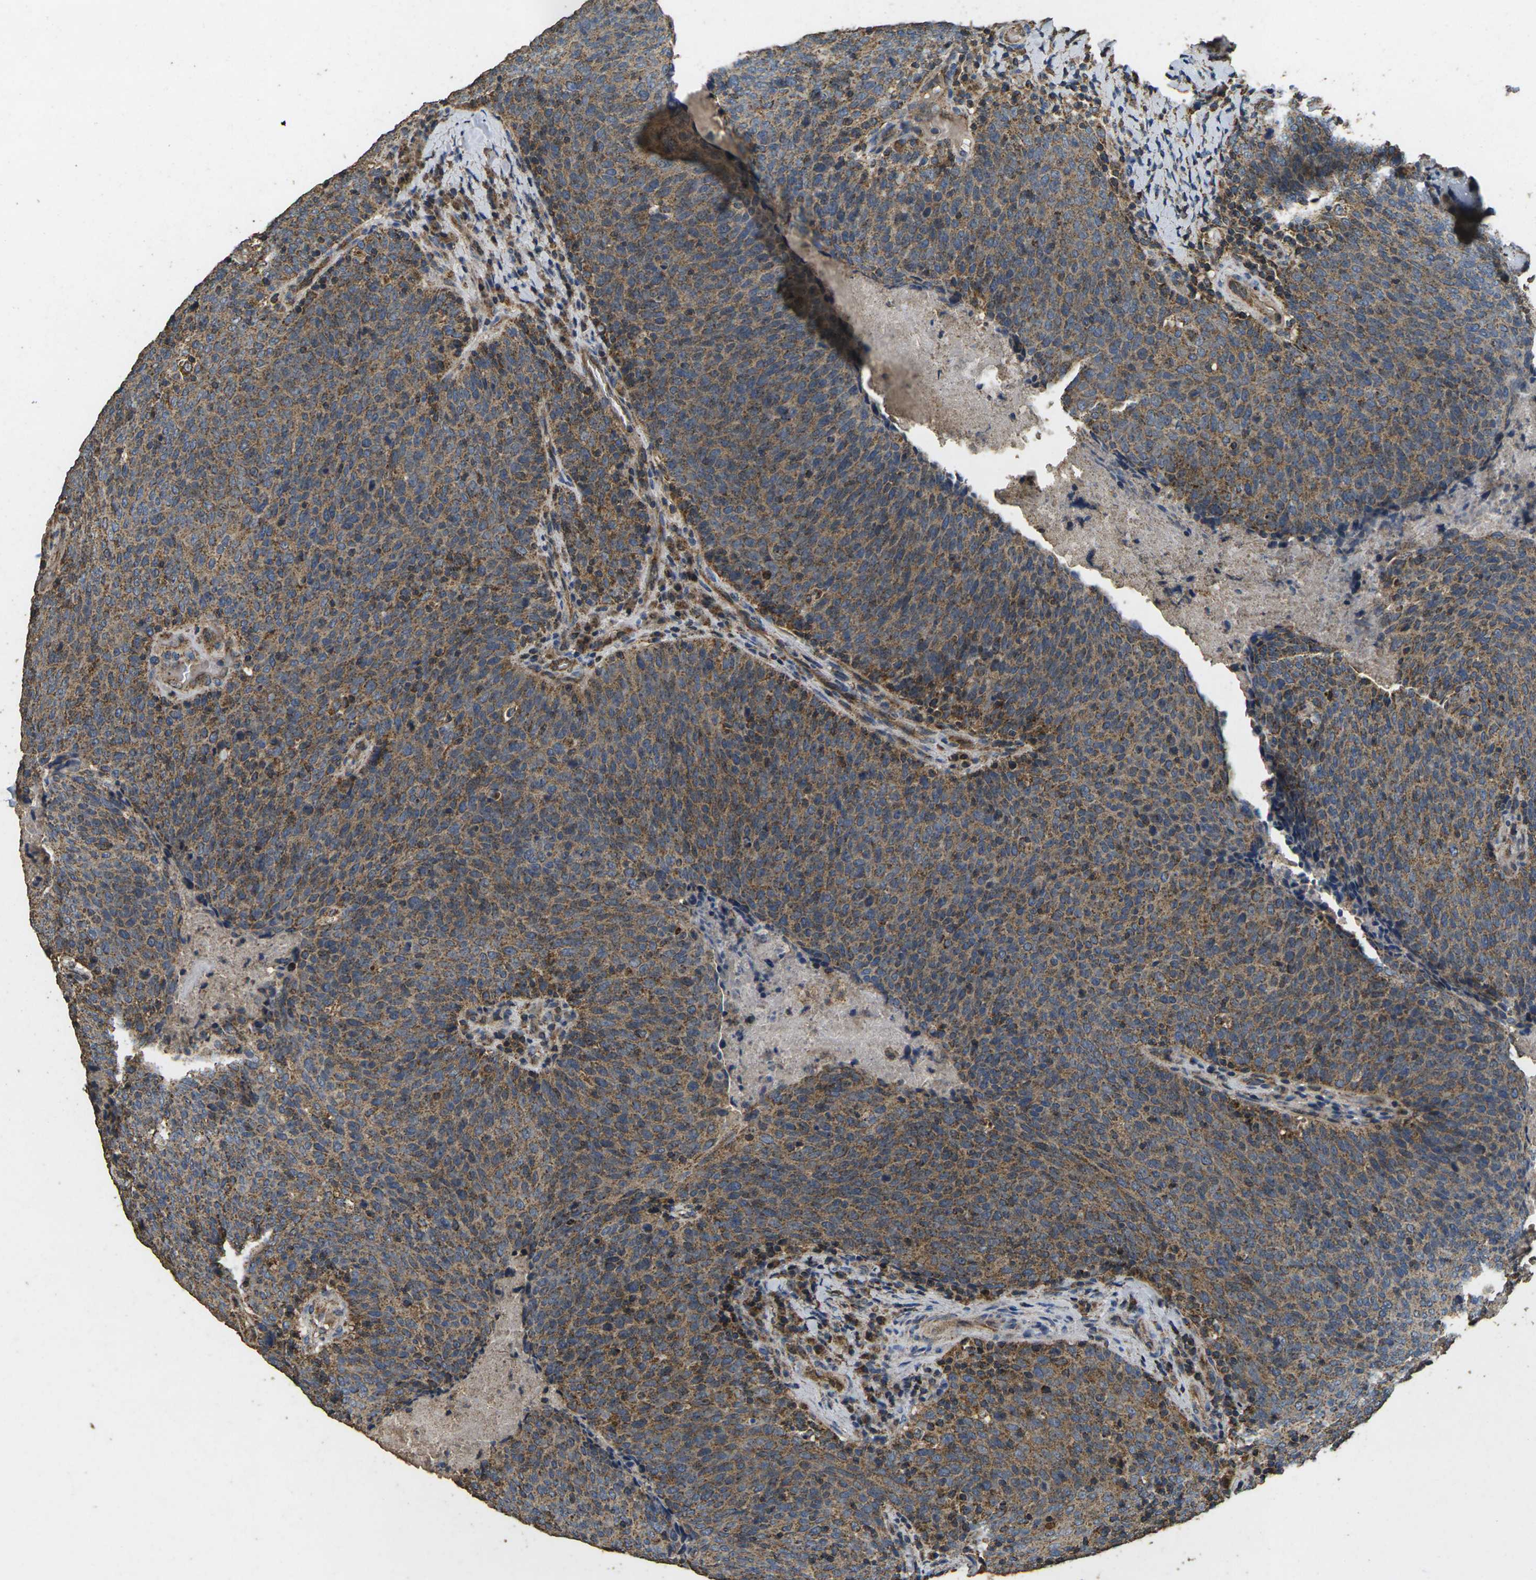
{"staining": {"intensity": "moderate", "quantity": ">75%", "location": "cytoplasmic/membranous"}, "tissue": "head and neck cancer", "cell_type": "Tumor cells", "image_type": "cancer", "snomed": [{"axis": "morphology", "description": "Squamous cell carcinoma, NOS"}, {"axis": "morphology", "description": "Squamous cell carcinoma, metastatic, NOS"}, {"axis": "topography", "description": "Lymph node"}, {"axis": "topography", "description": "Head-Neck"}], "caption": "Immunohistochemistry (IHC) staining of head and neck cancer, which displays medium levels of moderate cytoplasmic/membranous expression in approximately >75% of tumor cells indicating moderate cytoplasmic/membranous protein staining. The staining was performed using DAB (3,3'-diaminobenzidine) (brown) for protein detection and nuclei were counterstained in hematoxylin (blue).", "gene": "MAPK11", "patient": {"sex": "male", "age": 62}}